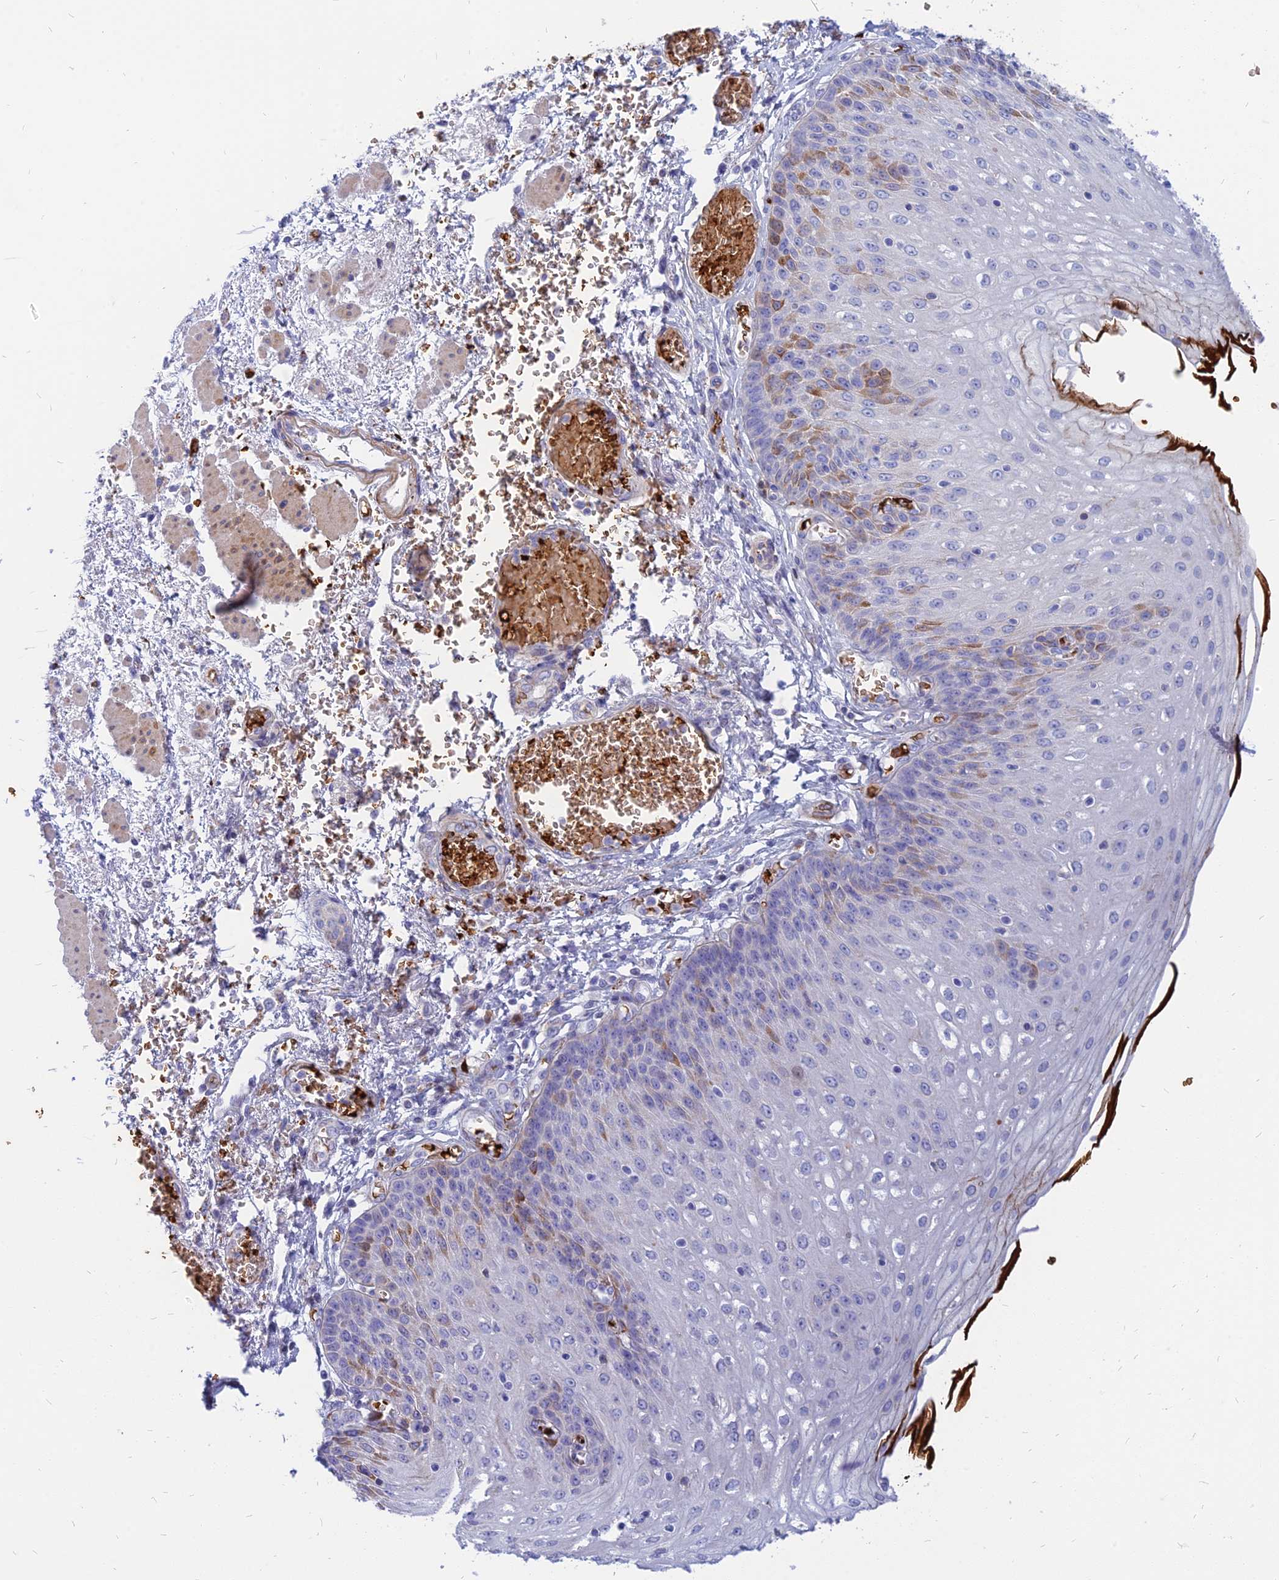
{"staining": {"intensity": "moderate", "quantity": "<25%", "location": "cytoplasmic/membranous"}, "tissue": "esophagus", "cell_type": "Squamous epithelial cells", "image_type": "normal", "snomed": [{"axis": "morphology", "description": "Normal tissue, NOS"}, {"axis": "topography", "description": "Esophagus"}], "caption": "DAB immunohistochemical staining of normal esophagus shows moderate cytoplasmic/membranous protein staining in about <25% of squamous epithelial cells.", "gene": "HHAT", "patient": {"sex": "male", "age": 81}}